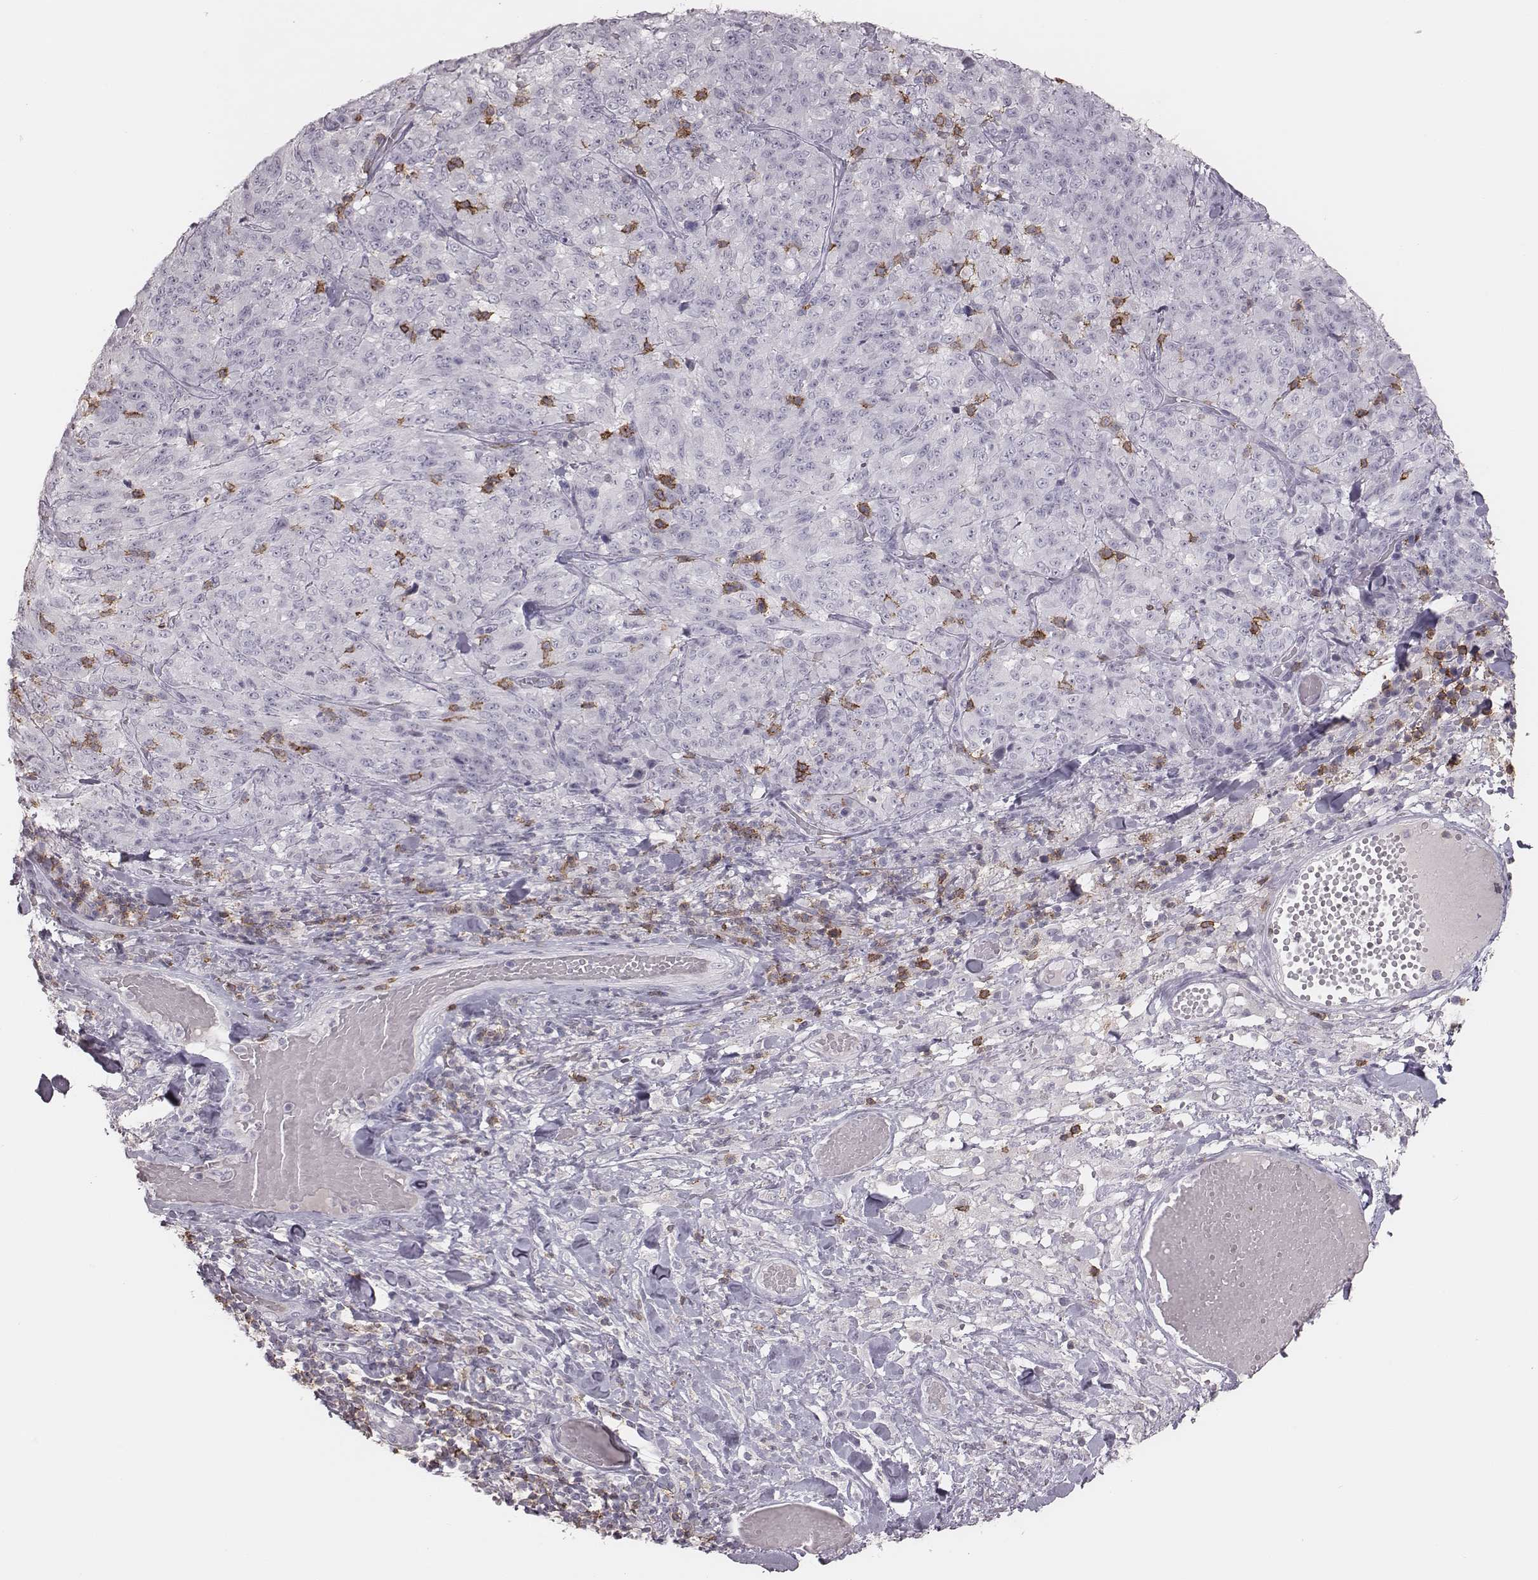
{"staining": {"intensity": "negative", "quantity": "none", "location": "none"}, "tissue": "melanoma", "cell_type": "Tumor cells", "image_type": "cancer", "snomed": [{"axis": "morphology", "description": "Malignant melanoma, NOS"}, {"axis": "topography", "description": "Skin"}], "caption": "This is a image of immunohistochemistry (IHC) staining of malignant melanoma, which shows no expression in tumor cells.", "gene": "PDCD1", "patient": {"sex": "female", "age": 91}}